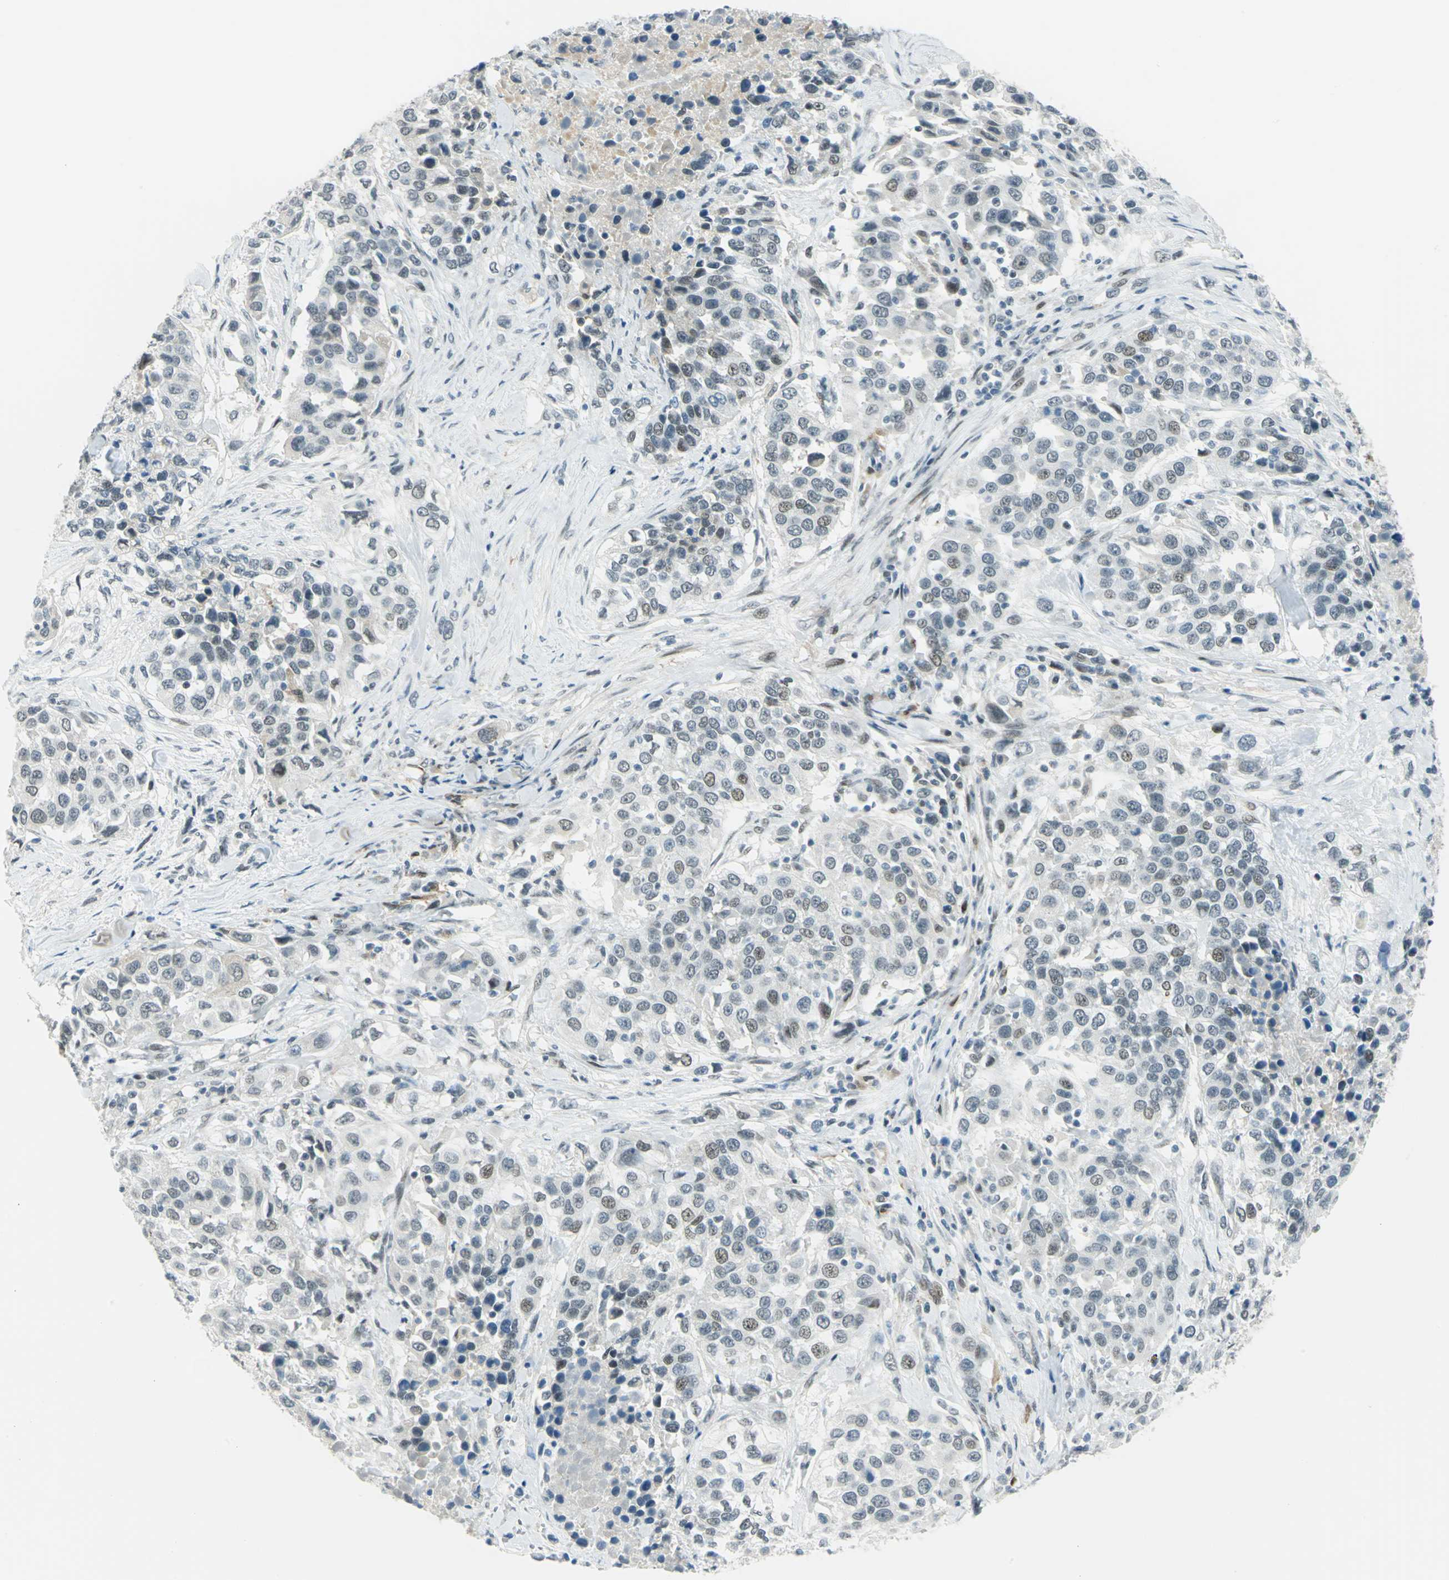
{"staining": {"intensity": "weak", "quantity": "<25%", "location": "nuclear"}, "tissue": "urothelial cancer", "cell_type": "Tumor cells", "image_type": "cancer", "snomed": [{"axis": "morphology", "description": "Urothelial carcinoma, High grade"}, {"axis": "topography", "description": "Urinary bladder"}], "caption": "Immunohistochemistry of human urothelial cancer displays no staining in tumor cells.", "gene": "MTMR10", "patient": {"sex": "female", "age": 80}}